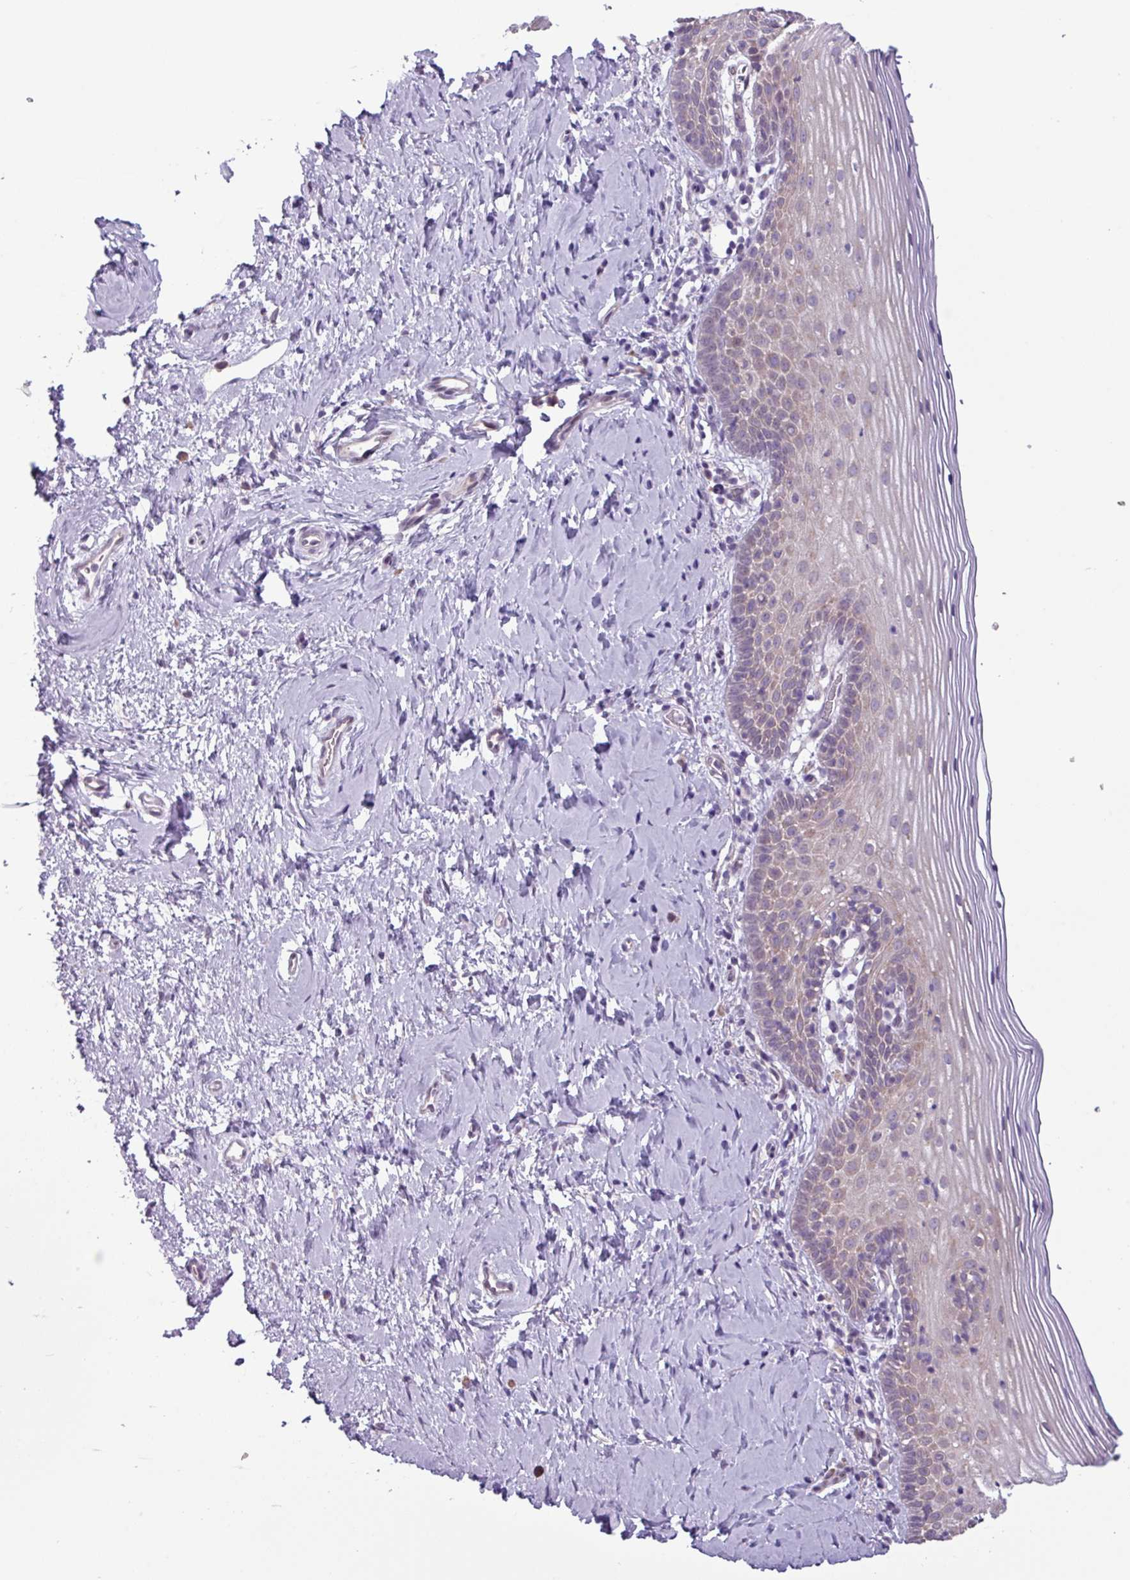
{"staining": {"intensity": "negative", "quantity": "none", "location": "none"}, "tissue": "cervix", "cell_type": "Glandular cells", "image_type": "normal", "snomed": [{"axis": "morphology", "description": "Normal tissue, NOS"}, {"axis": "topography", "description": "Cervix"}], "caption": "IHC image of unremarkable human cervix stained for a protein (brown), which shows no staining in glandular cells.", "gene": "C20orf27", "patient": {"sex": "female", "age": 44}}